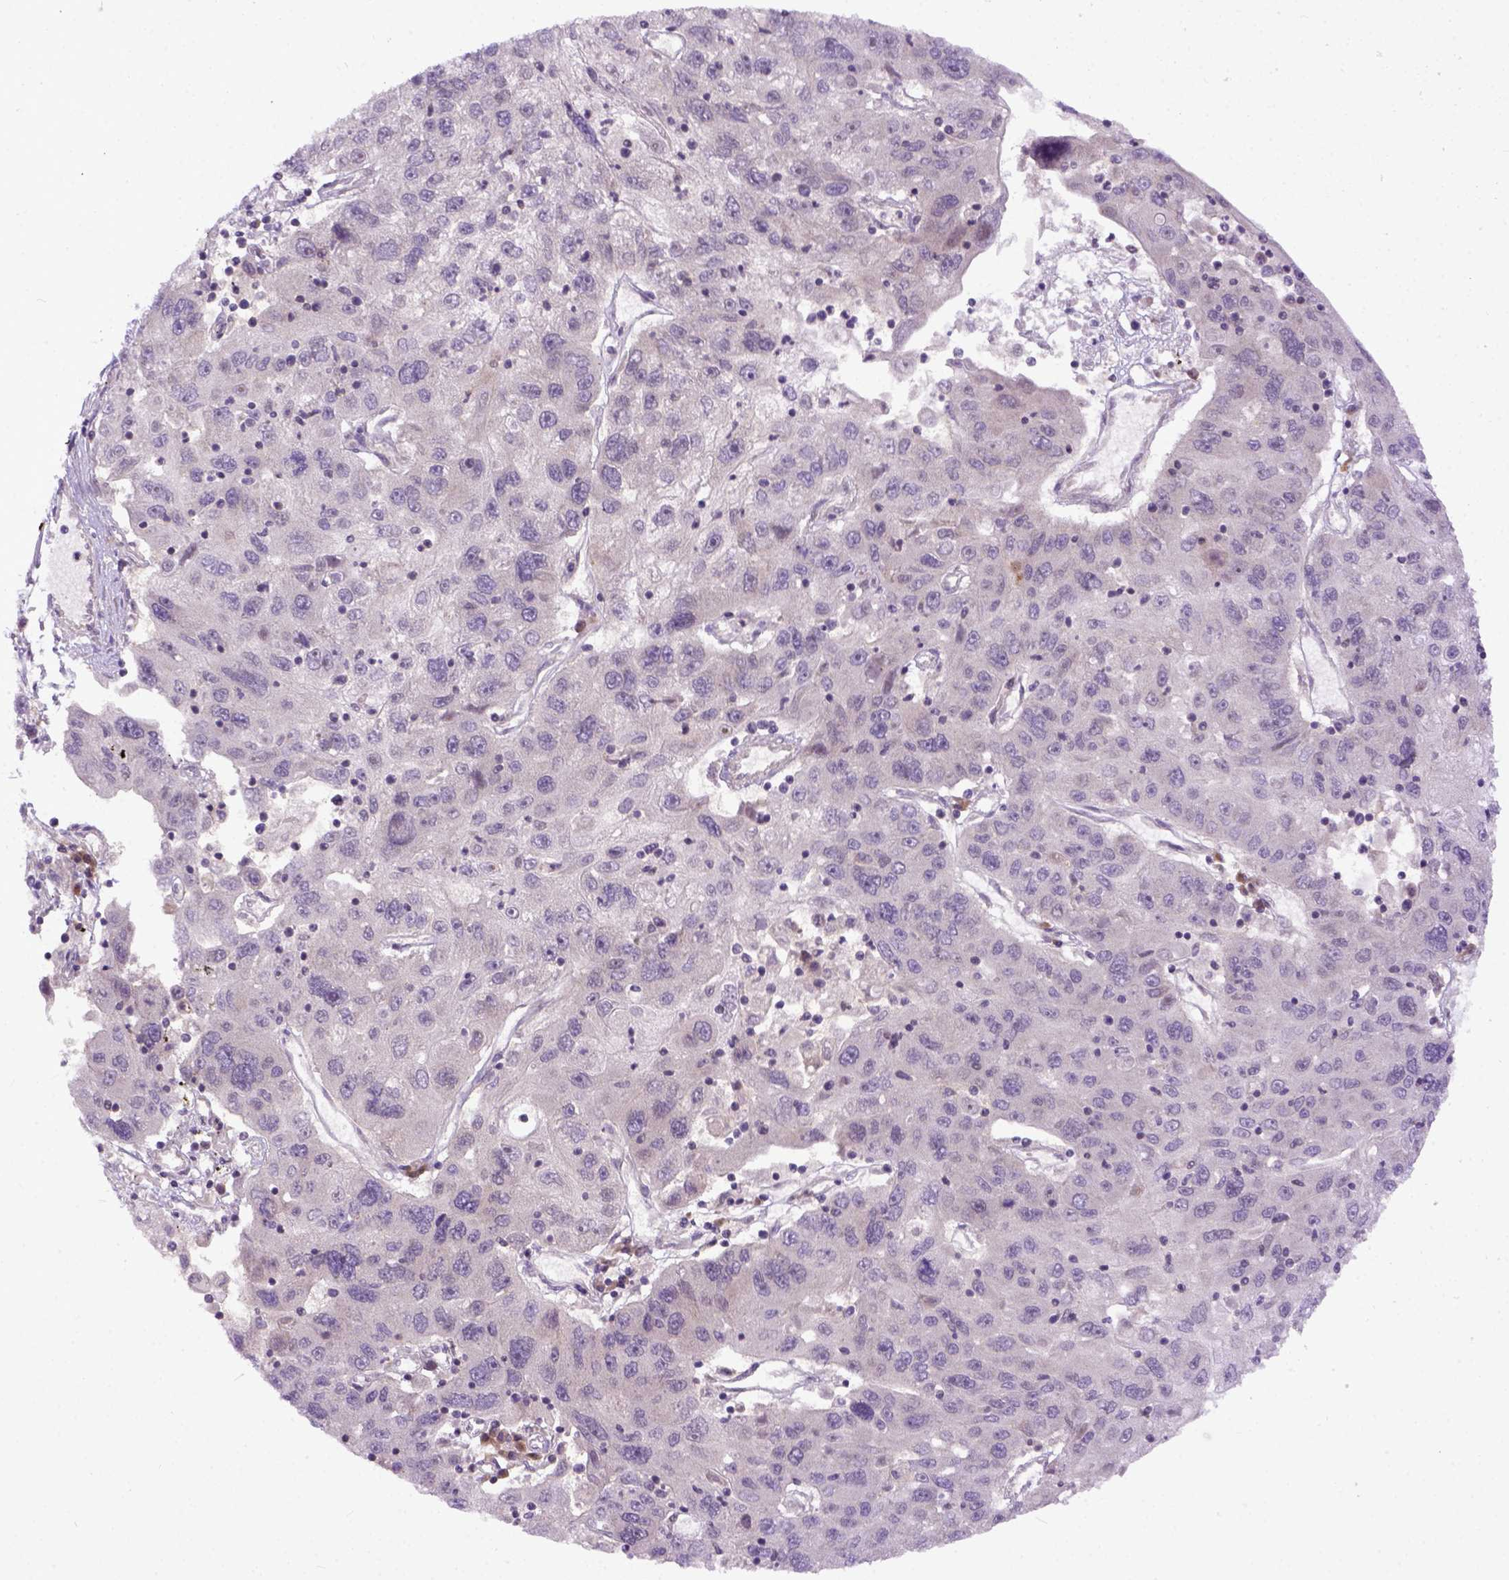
{"staining": {"intensity": "negative", "quantity": "none", "location": "none"}, "tissue": "stomach cancer", "cell_type": "Tumor cells", "image_type": "cancer", "snomed": [{"axis": "morphology", "description": "Adenocarcinoma, NOS"}, {"axis": "topography", "description": "Stomach"}], "caption": "Immunohistochemical staining of human stomach adenocarcinoma exhibits no significant expression in tumor cells. The staining is performed using DAB (3,3'-diaminobenzidine) brown chromogen with nuclei counter-stained in using hematoxylin.", "gene": "CPNE1", "patient": {"sex": "male", "age": 56}}